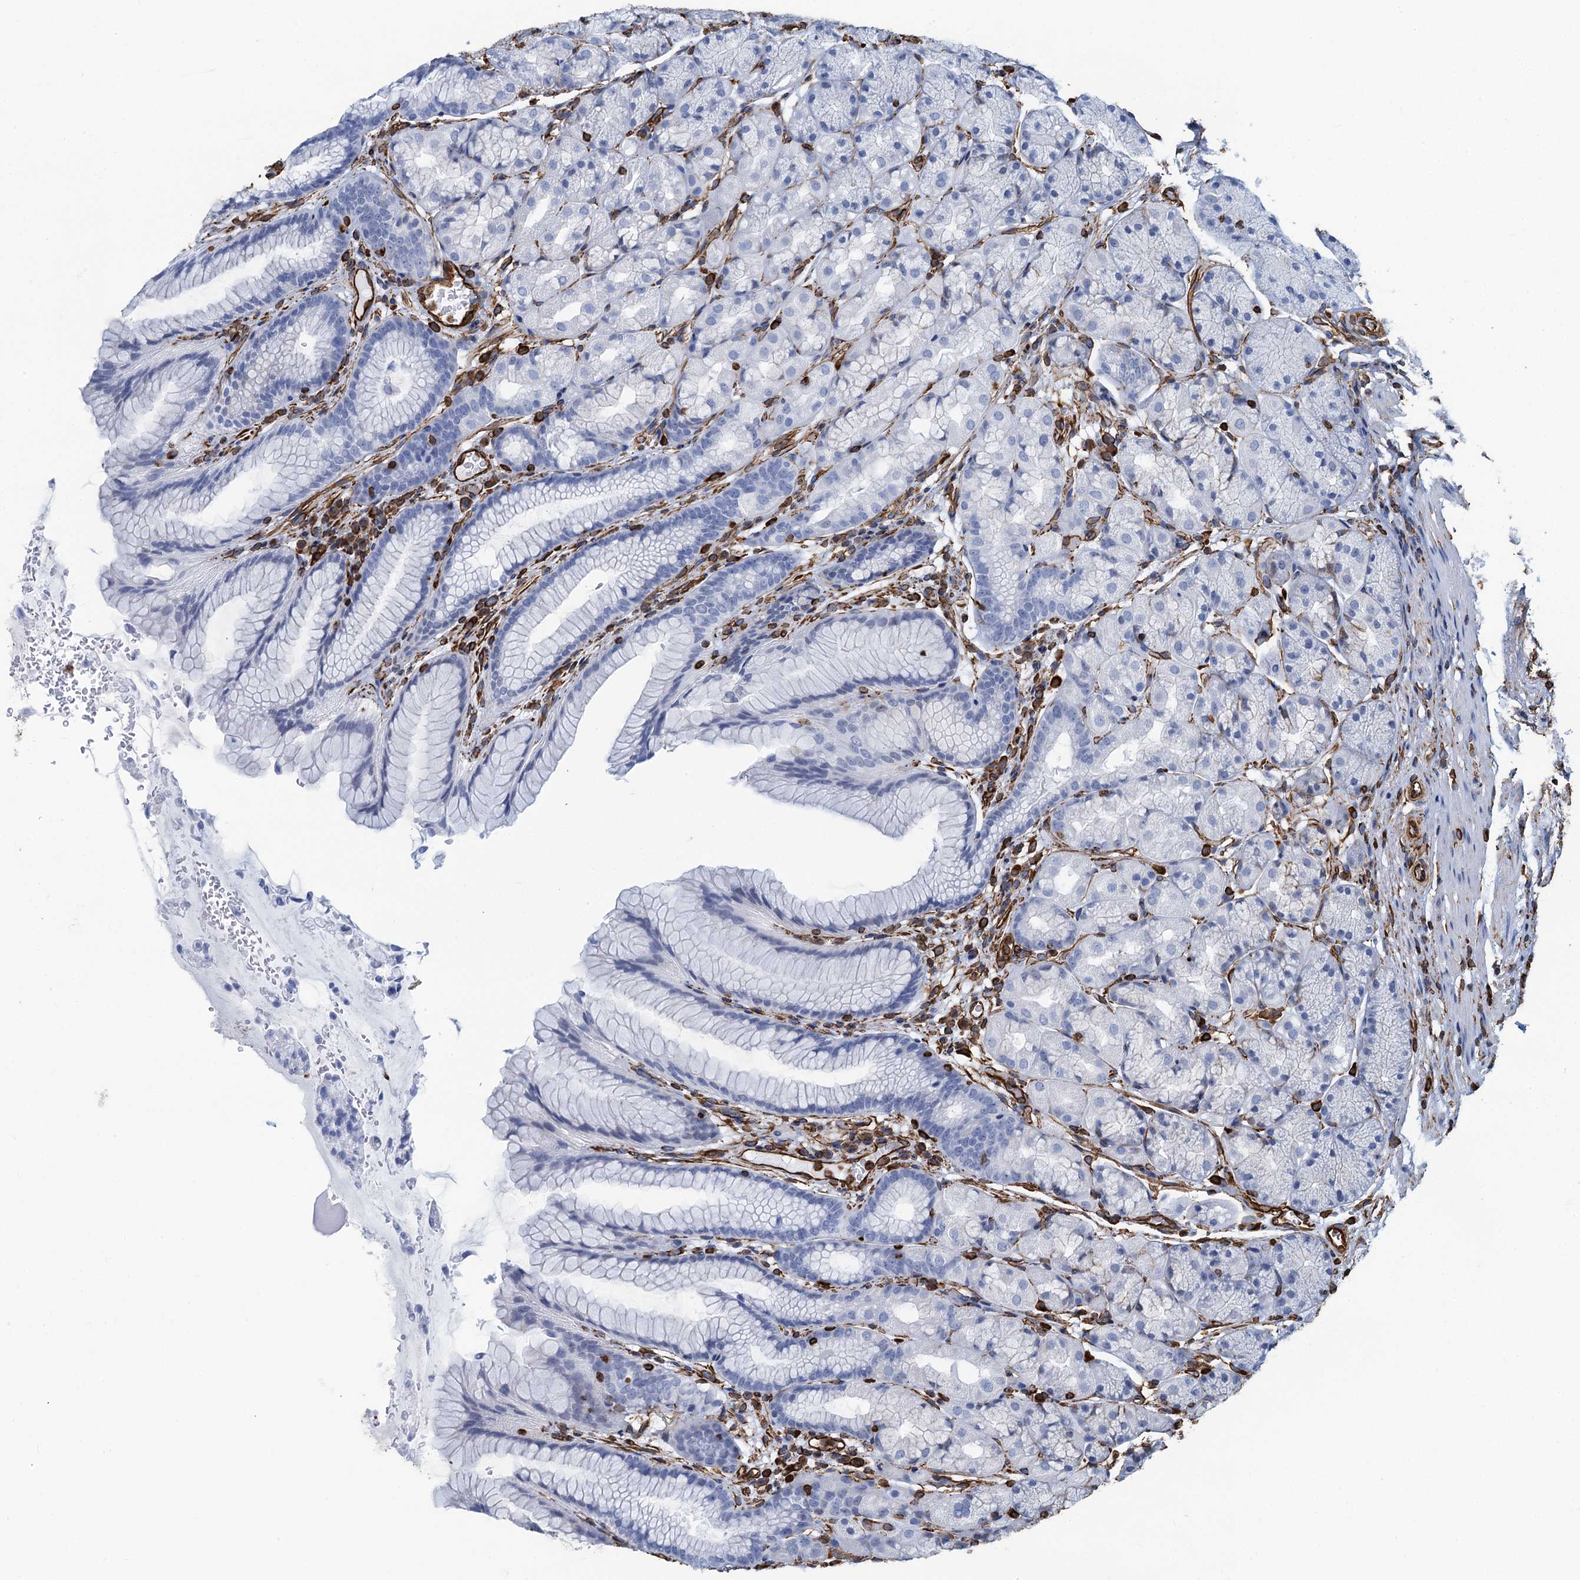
{"staining": {"intensity": "negative", "quantity": "none", "location": "none"}, "tissue": "stomach", "cell_type": "Glandular cells", "image_type": "normal", "snomed": [{"axis": "morphology", "description": "Normal tissue, NOS"}, {"axis": "topography", "description": "Stomach"}], "caption": "This is an IHC histopathology image of benign human stomach. There is no expression in glandular cells.", "gene": "PGM2", "patient": {"sex": "male", "age": 63}}